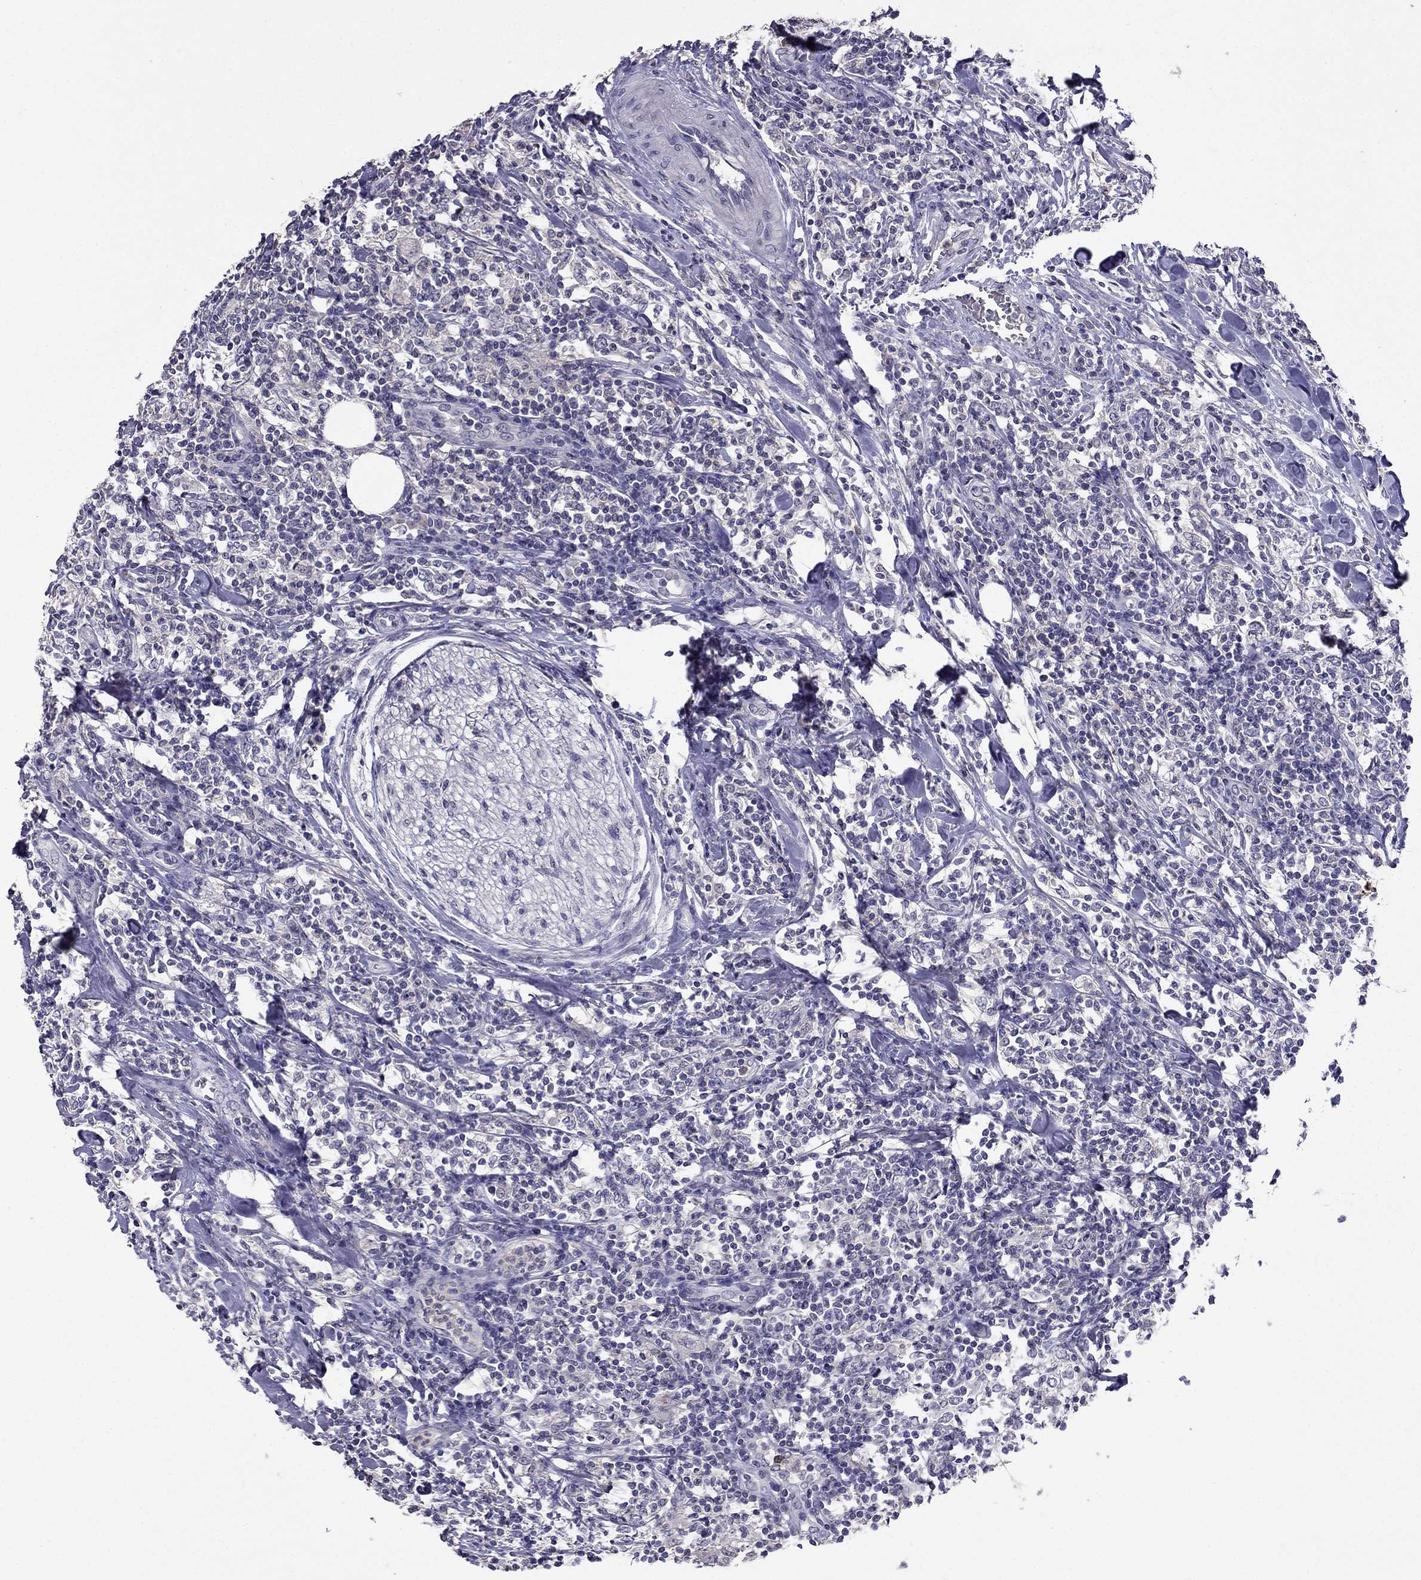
{"staining": {"intensity": "negative", "quantity": "none", "location": "none"}, "tissue": "lymphoma", "cell_type": "Tumor cells", "image_type": "cancer", "snomed": [{"axis": "morphology", "description": "Malignant lymphoma, non-Hodgkin's type, High grade"}, {"axis": "topography", "description": "Lymph node"}], "caption": "DAB (3,3'-diaminobenzidine) immunohistochemical staining of high-grade malignant lymphoma, non-Hodgkin's type exhibits no significant staining in tumor cells.", "gene": "AQP9", "patient": {"sex": "female", "age": 84}}